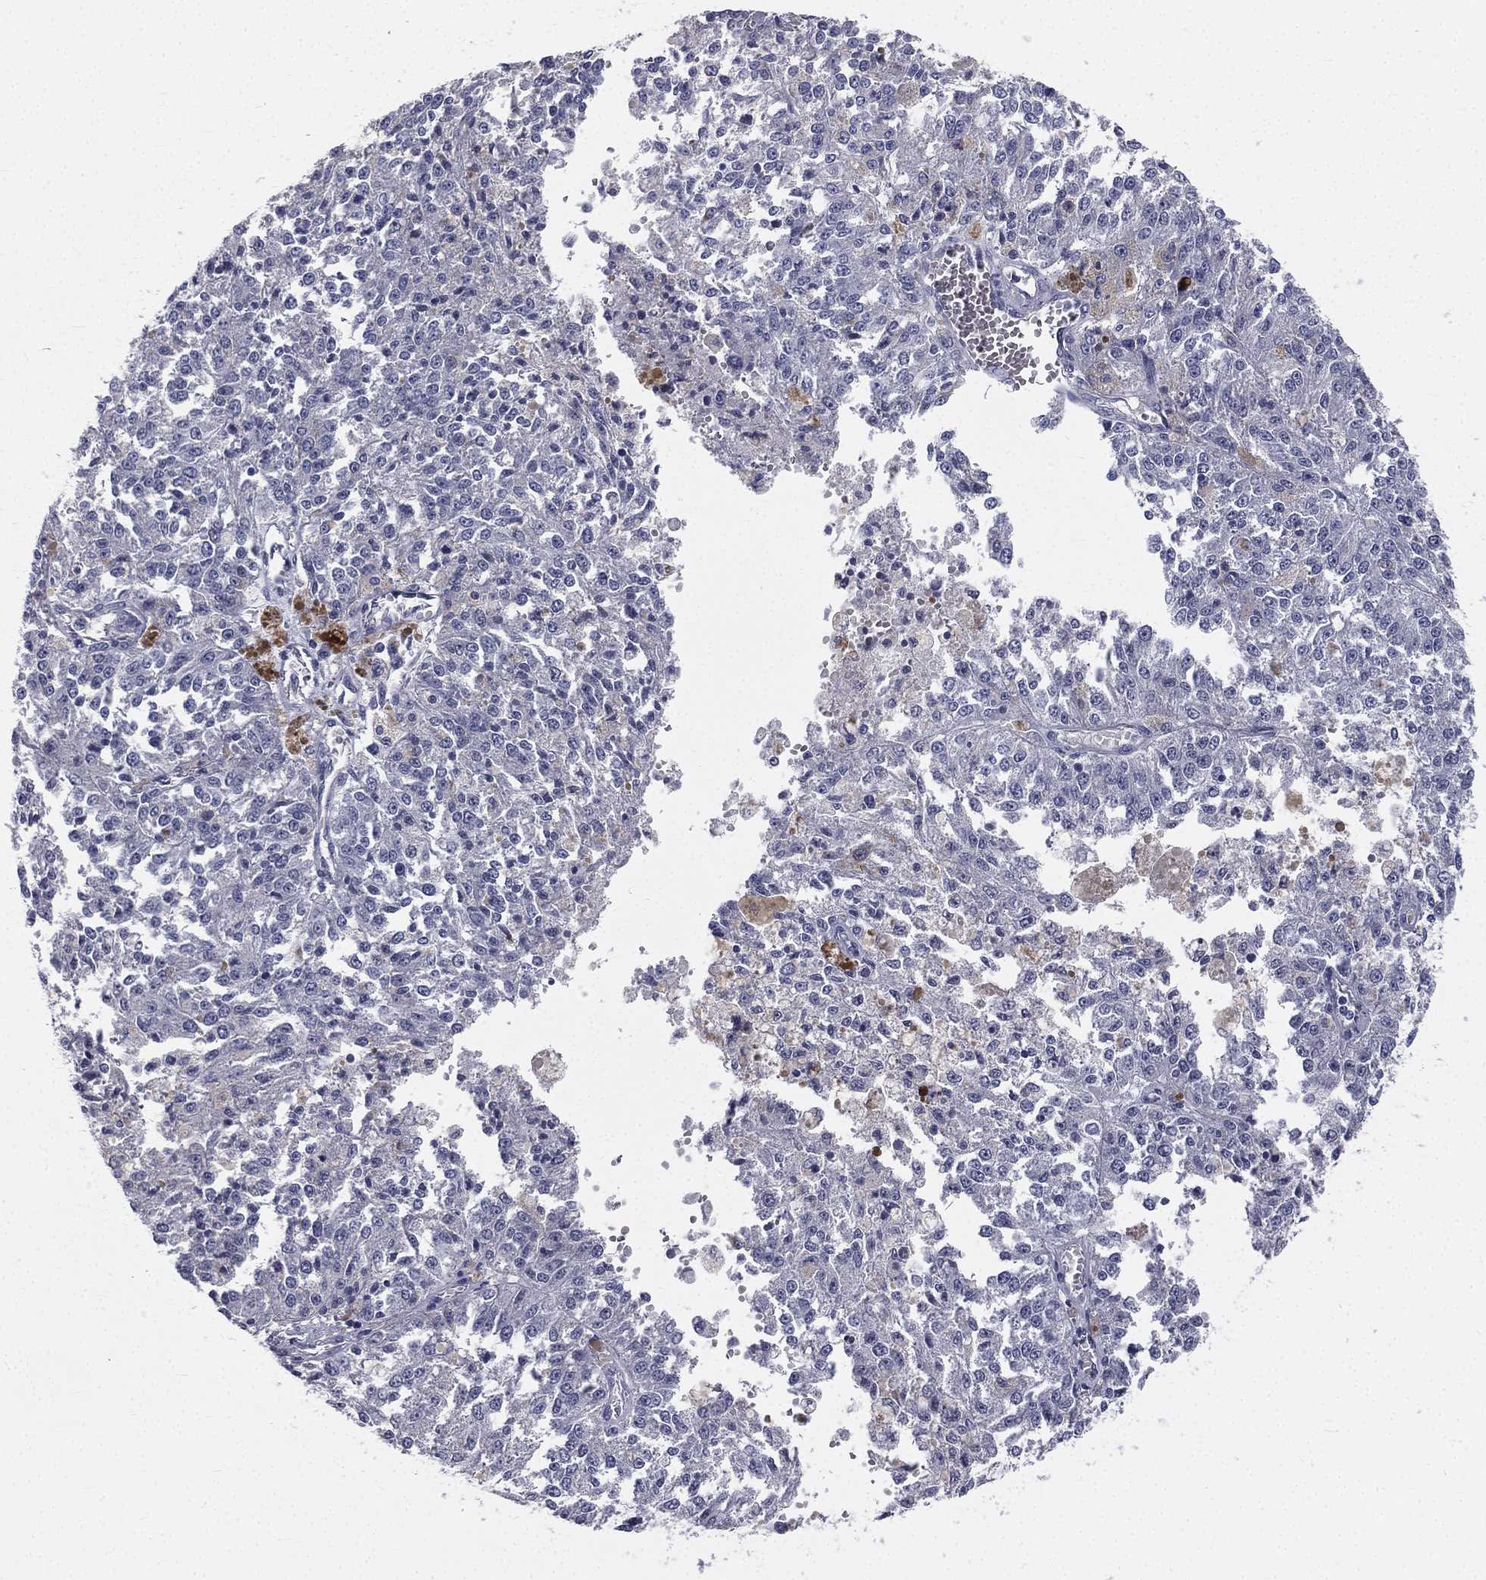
{"staining": {"intensity": "negative", "quantity": "none", "location": "none"}, "tissue": "melanoma", "cell_type": "Tumor cells", "image_type": "cancer", "snomed": [{"axis": "morphology", "description": "Malignant melanoma, Metastatic site"}, {"axis": "topography", "description": "Lymph node"}], "caption": "The micrograph displays no staining of tumor cells in melanoma.", "gene": "MUC13", "patient": {"sex": "female", "age": 64}}